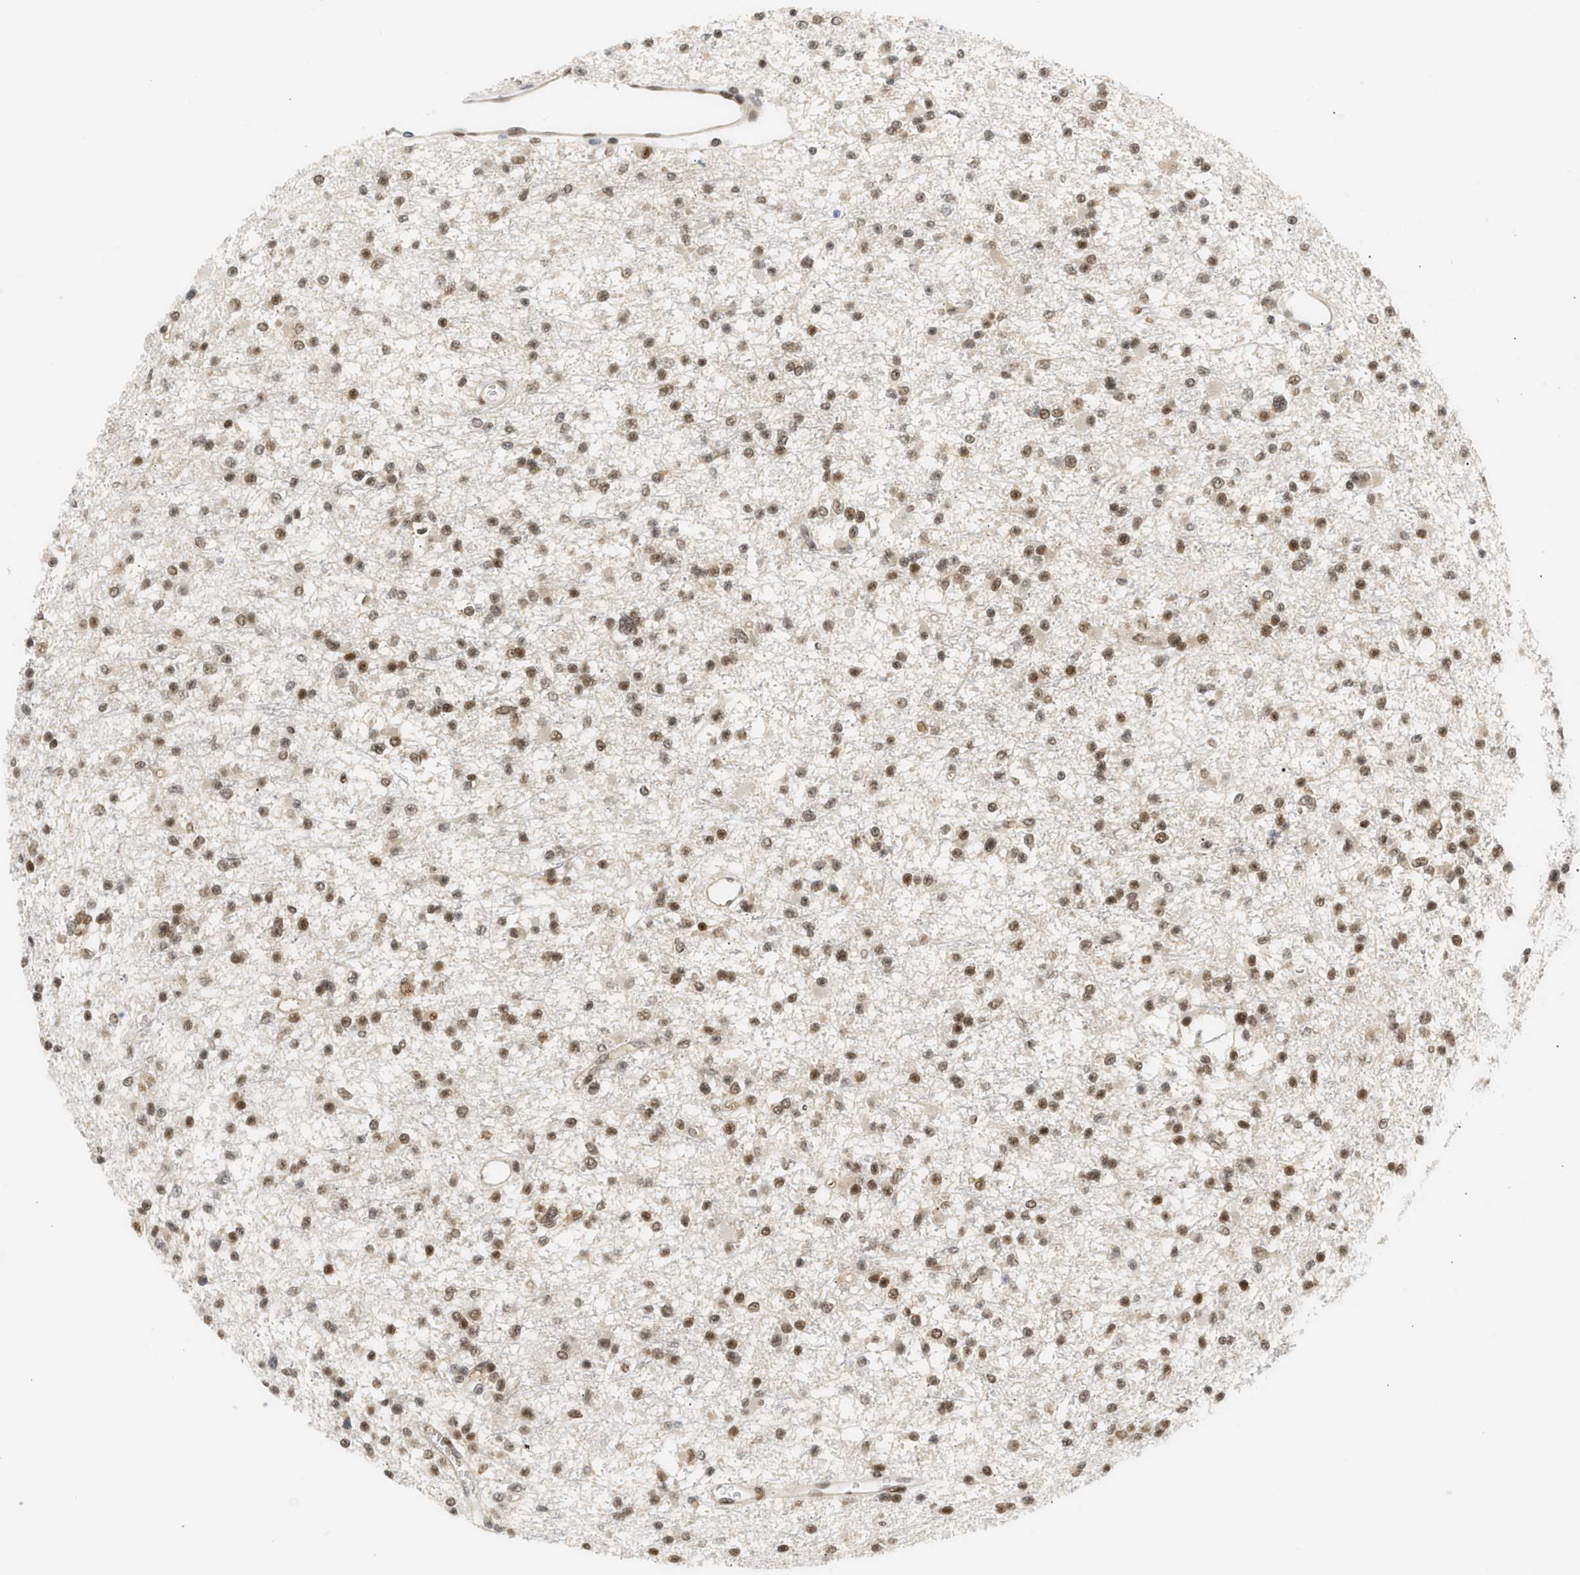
{"staining": {"intensity": "moderate", "quantity": ">75%", "location": "nuclear"}, "tissue": "glioma", "cell_type": "Tumor cells", "image_type": "cancer", "snomed": [{"axis": "morphology", "description": "Glioma, malignant, Low grade"}, {"axis": "topography", "description": "Brain"}], "caption": "A medium amount of moderate nuclear positivity is seen in approximately >75% of tumor cells in low-grade glioma (malignant) tissue. (DAB IHC, brown staining for protein, blue staining for nuclei).", "gene": "SSBP2", "patient": {"sex": "female", "age": 22}}